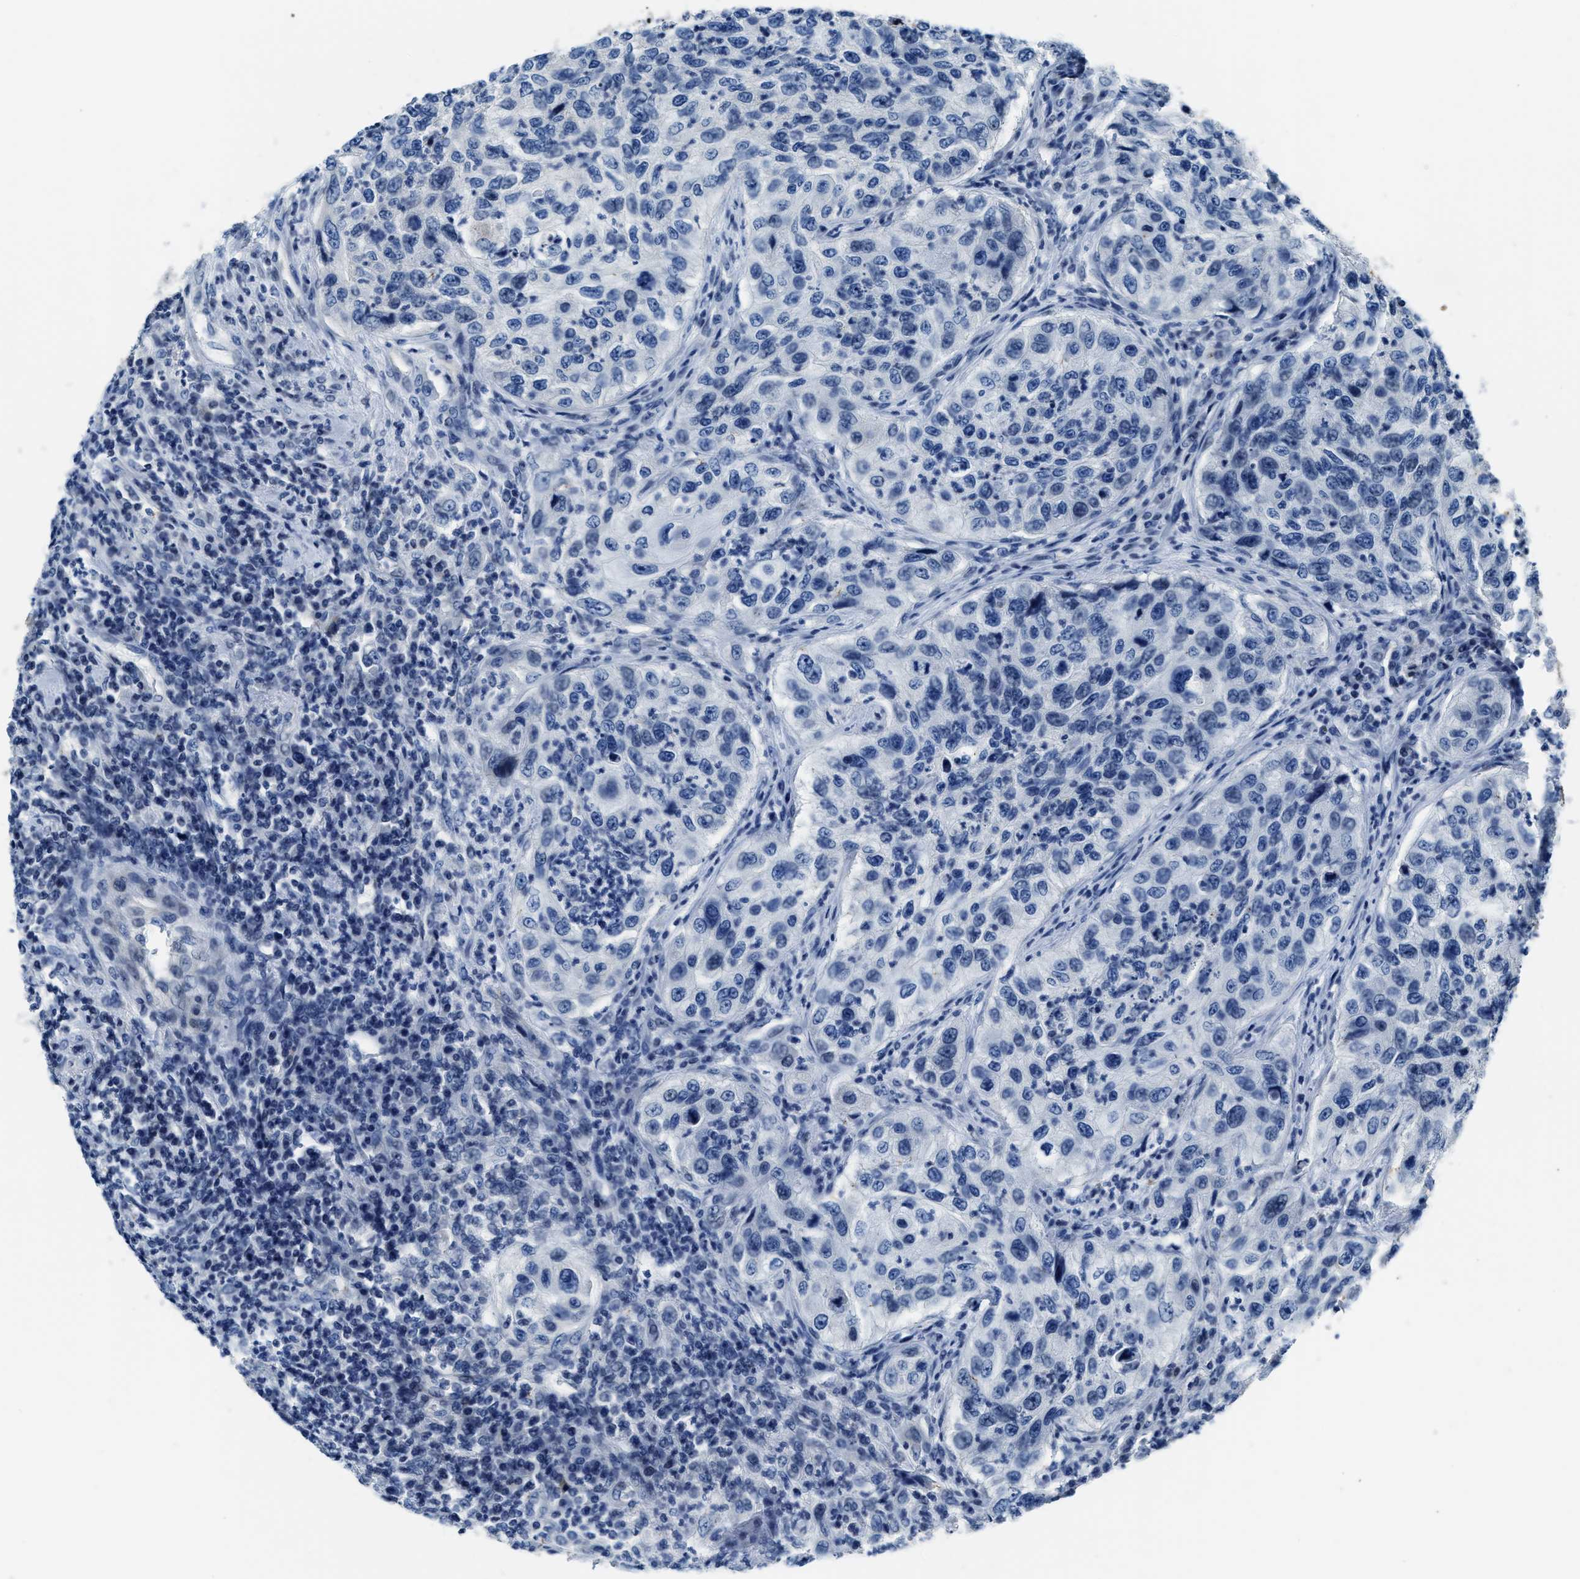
{"staining": {"intensity": "negative", "quantity": "none", "location": "none"}, "tissue": "urothelial cancer", "cell_type": "Tumor cells", "image_type": "cancer", "snomed": [{"axis": "morphology", "description": "Urothelial carcinoma, High grade"}, {"axis": "topography", "description": "Urinary bladder"}], "caption": "High power microscopy image of an IHC photomicrograph of high-grade urothelial carcinoma, revealing no significant staining in tumor cells.", "gene": "ASZ1", "patient": {"sex": "female", "age": 60}}